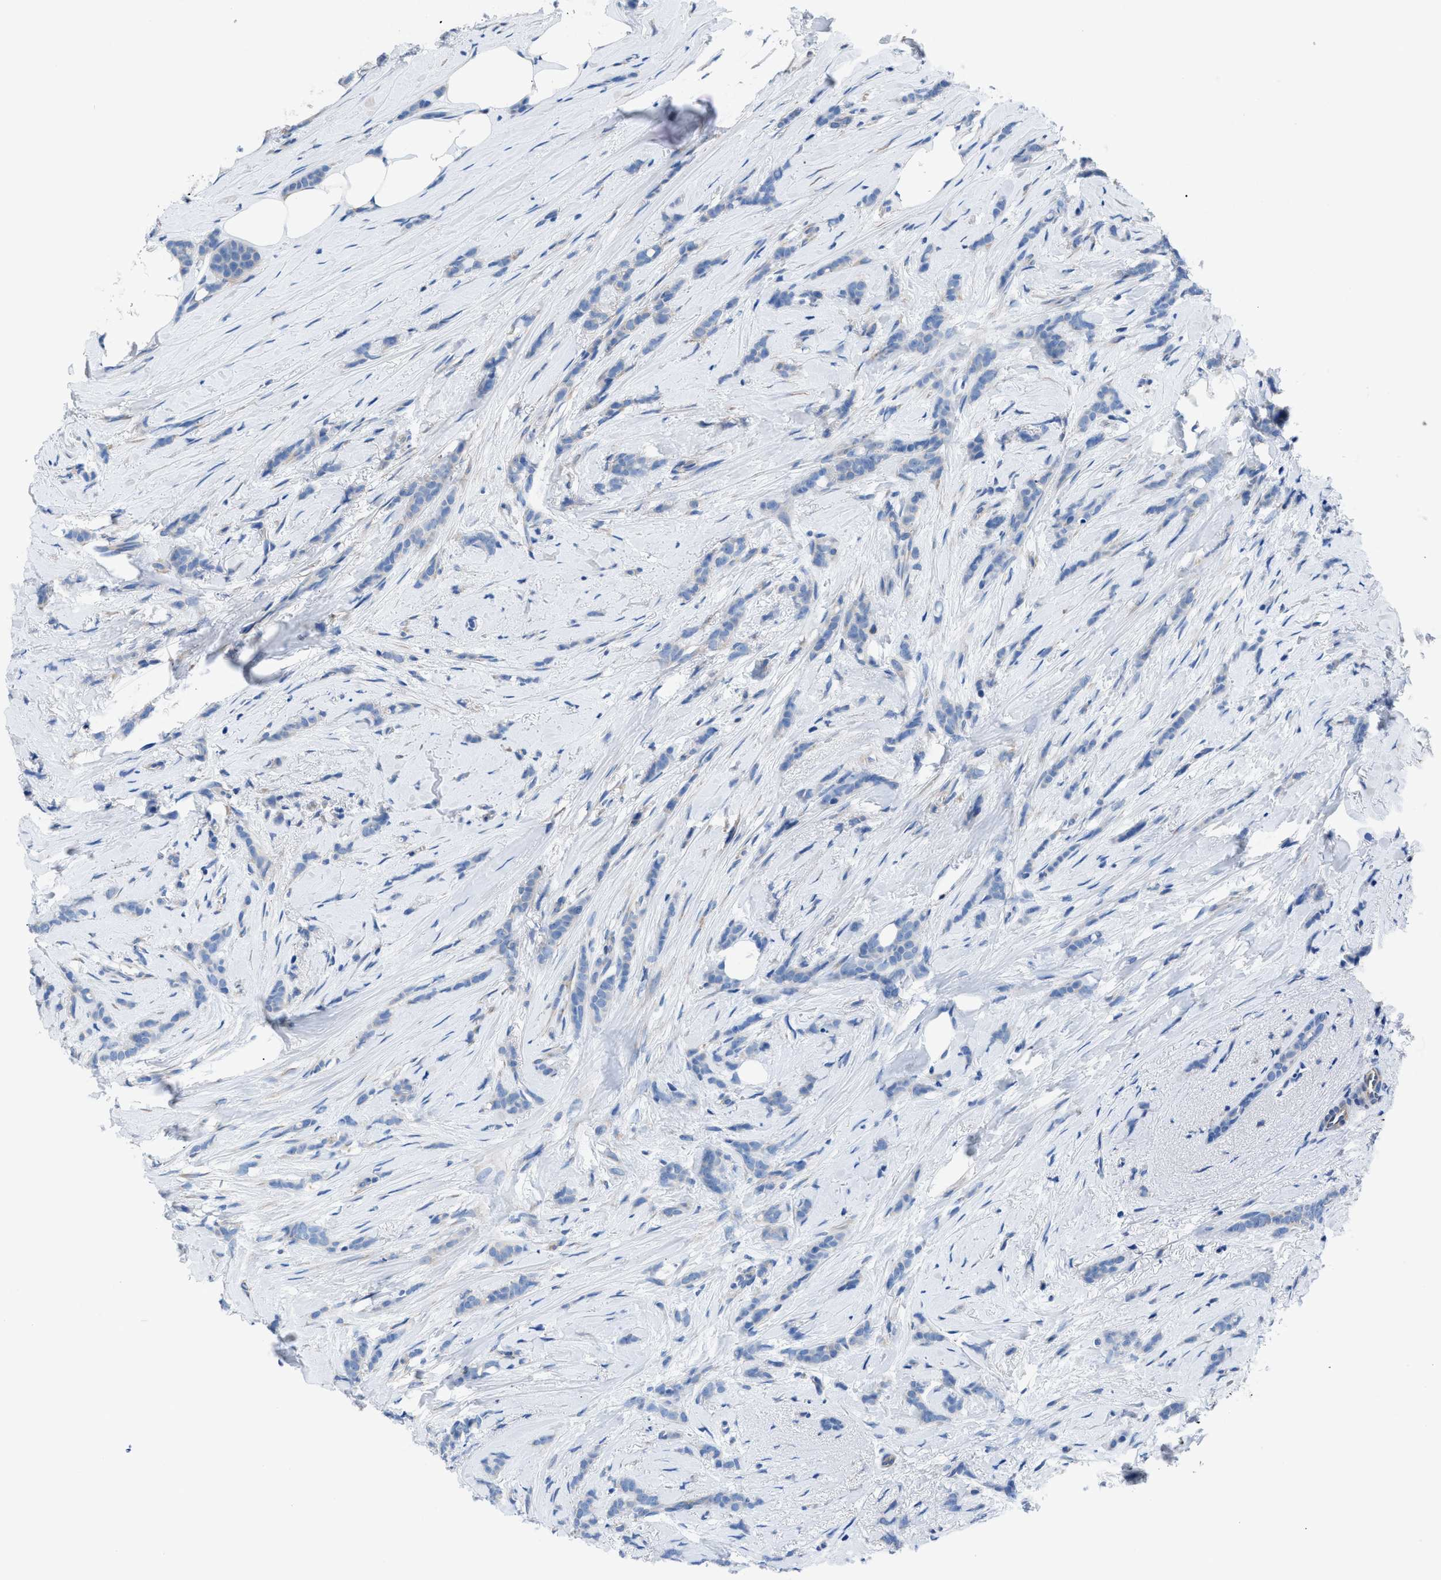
{"staining": {"intensity": "negative", "quantity": "none", "location": "none"}, "tissue": "breast cancer", "cell_type": "Tumor cells", "image_type": "cancer", "snomed": [{"axis": "morphology", "description": "Lobular carcinoma, in situ"}, {"axis": "morphology", "description": "Lobular carcinoma"}, {"axis": "topography", "description": "Breast"}], "caption": "This is an immunohistochemistry micrograph of human breast cancer (lobular carcinoma in situ). There is no expression in tumor cells.", "gene": "ITPR1", "patient": {"sex": "female", "age": 41}}